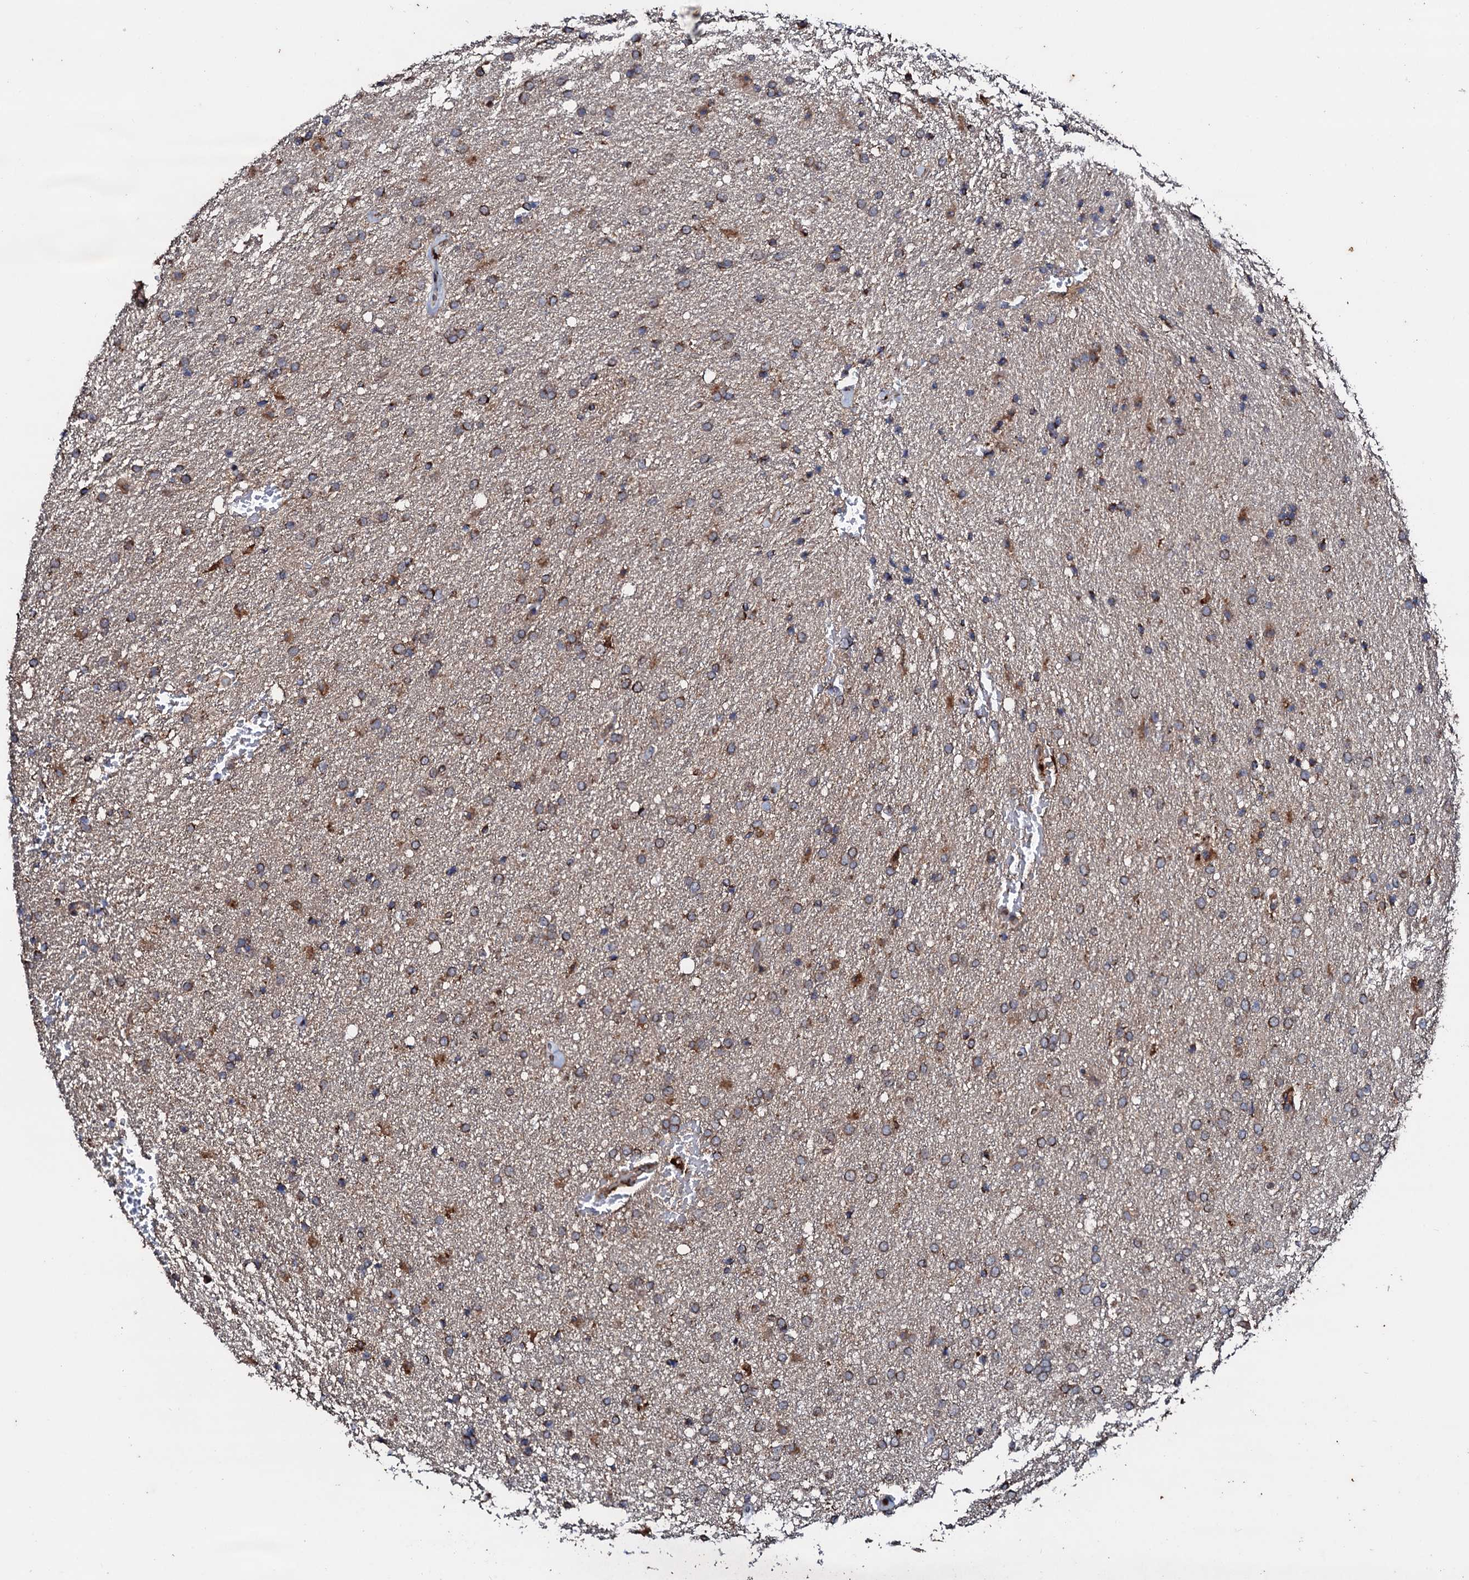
{"staining": {"intensity": "moderate", "quantity": ">75%", "location": "cytoplasmic/membranous"}, "tissue": "glioma", "cell_type": "Tumor cells", "image_type": "cancer", "snomed": [{"axis": "morphology", "description": "Glioma, malignant, High grade"}, {"axis": "topography", "description": "Brain"}], "caption": "The micrograph demonstrates immunohistochemical staining of malignant glioma (high-grade). There is moderate cytoplasmic/membranous positivity is present in approximately >75% of tumor cells. (Stains: DAB (3,3'-diaminobenzidine) in brown, nuclei in blue, Microscopy: brightfield microscopy at high magnification).", "gene": "SDHAF2", "patient": {"sex": "male", "age": 72}}